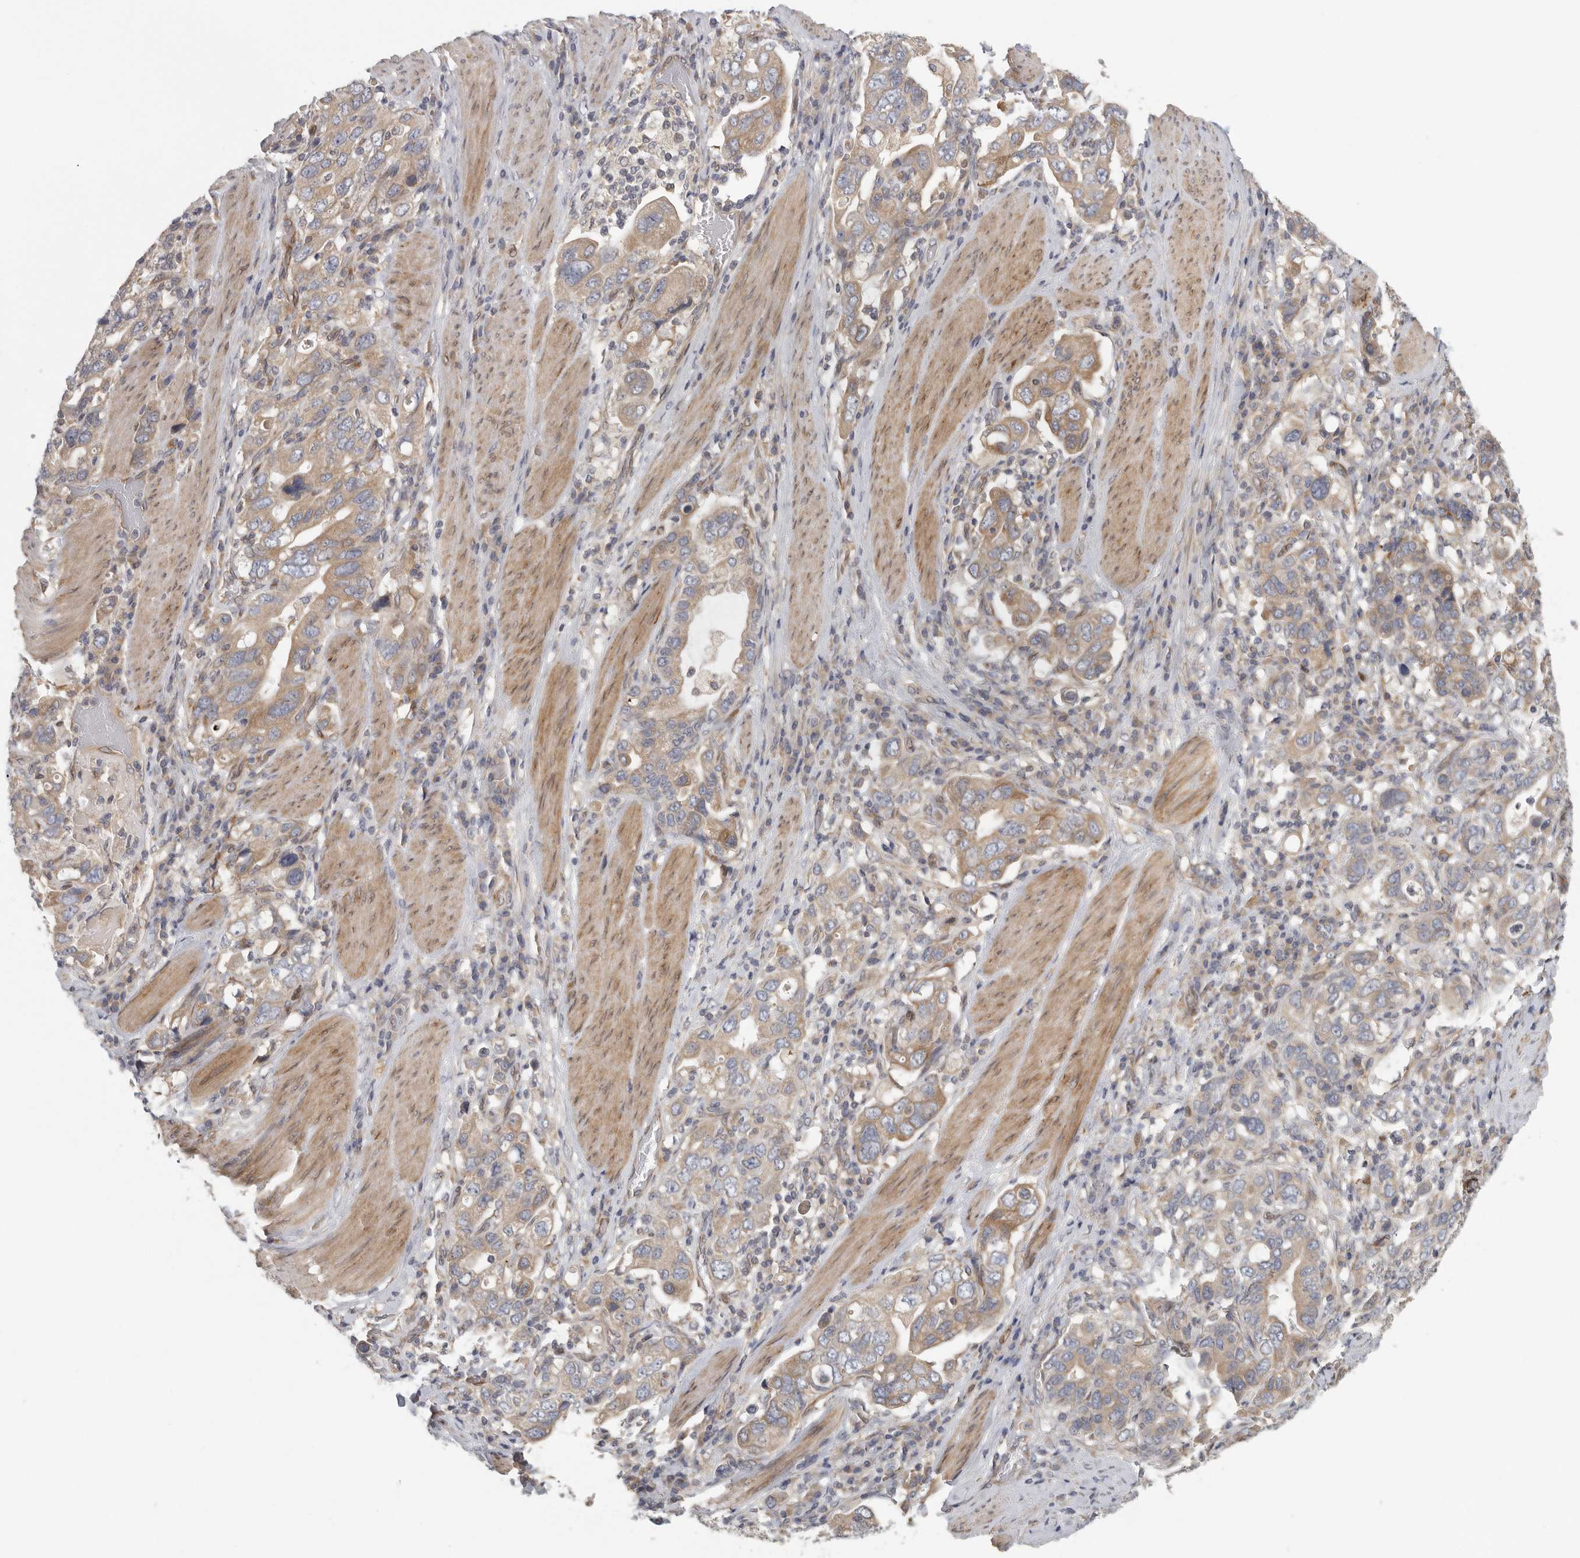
{"staining": {"intensity": "moderate", "quantity": "25%-75%", "location": "cytoplasmic/membranous"}, "tissue": "stomach cancer", "cell_type": "Tumor cells", "image_type": "cancer", "snomed": [{"axis": "morphology", "description": "Adenocarcinoma, NOS"}, {"axis": "topography", "description": "Stomach, upper"}], "caption": "Immunohistochemical staining of human stomach cancer (adenocarcinoma) exhibits medium levels of moderate cytoplasmic/membranous protein positivity in about 25%-75% of tumor cells. (Stains: DAB (3,3'-diaminobenzidine) in brown, nuclei in blue, Microscopy: brightfield microscopy at high magnification).", "gene": "BCAP29", "patient": {"sex": "male", "age": 62}}